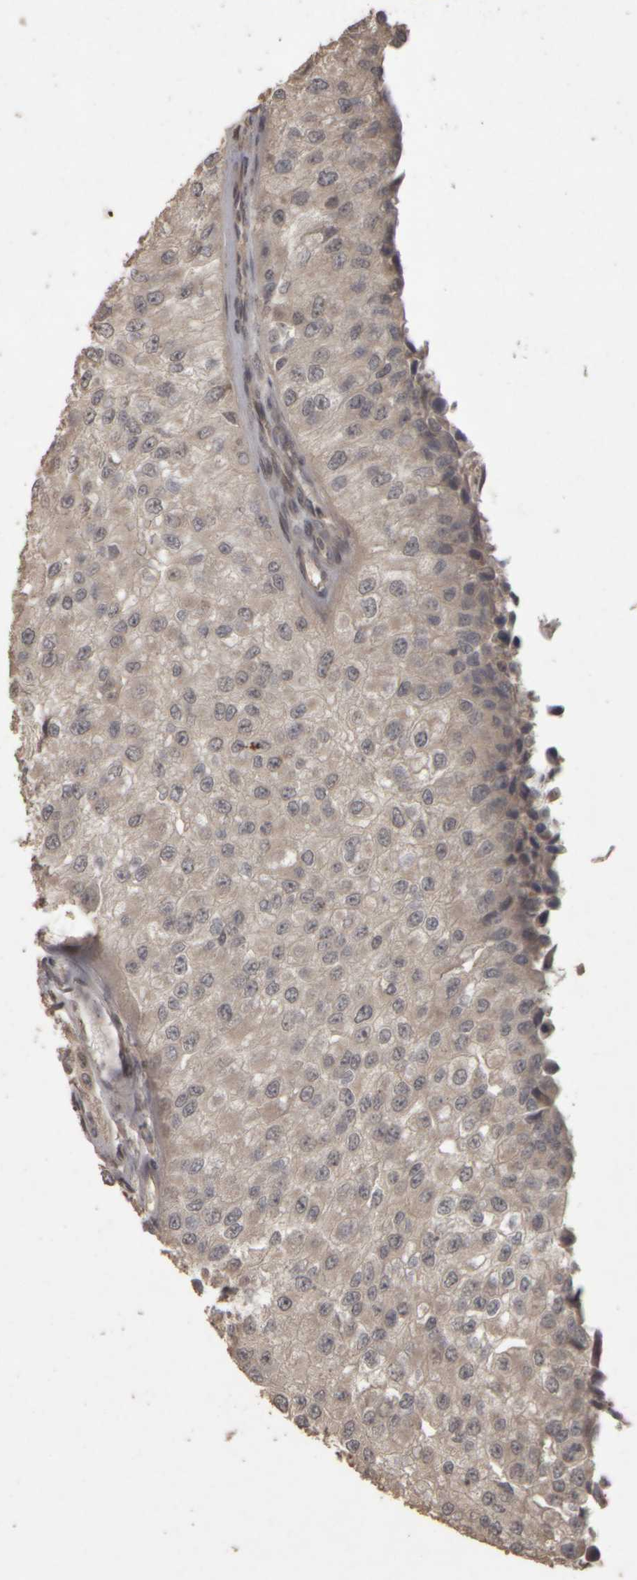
{"staining": {"intensity": "negative", "quantity": "none", "location": "none"}, "tissue": "urothelial cancer", "cell_type": "Tumor cells", "image_type": "cancer", "snomed": [{"axis": "morphology", "description": "Urothelial carcinoma, High grade"}, {"axis": "topography", "description": "Kidney"}, {"axis": "topography", "description": "Urinary bladder"}], "caption": "IHC of human urothelial cancer shows no staining in tumor cells. The staining was performed using DAB (3,3'-diaminobenzidine) to visualize the protein expression in brown, while the nuclei were stained in blue with hematoxylin (Magnification: 20x).", "gene": "ACO1", "patient": {"sex": "male", "age": 77}}